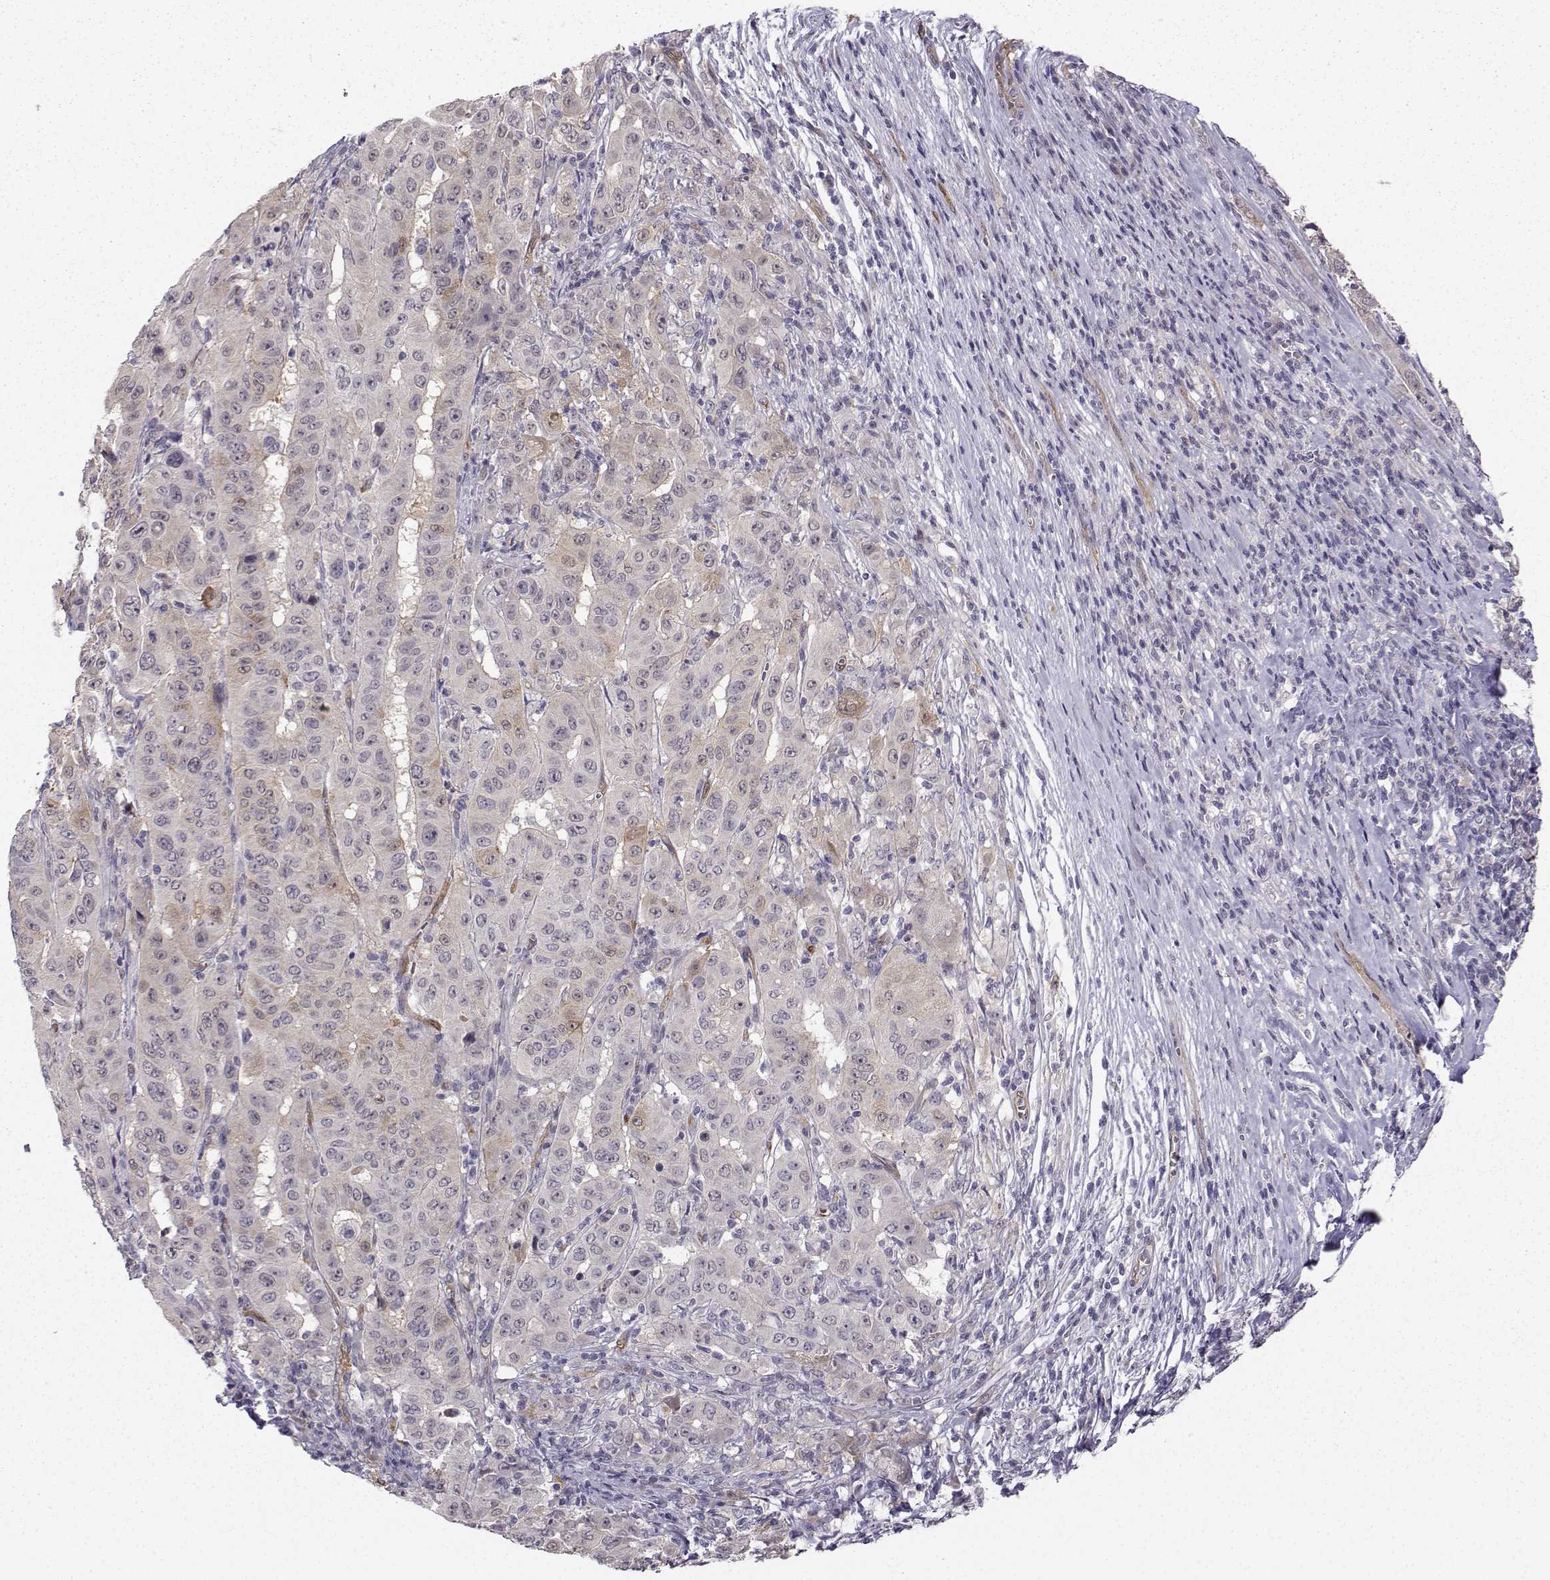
{"staining": {"intensity": "weak", "quantity": ">75%", "location": "cytoplasmic/membranous"}, "tissue": "pancreatic cancer", "cell_type": "Tumor cells", "image_type": "cancer", "snomed": [{"axis": "morphology", "description": "Adenocarcinoma, NOS"}, {"axis": "topography", "description": "Pancreas"}], "caption": "The image shows staining of pancreatic adenocarcinoma, revealing weak cytoplasmic/membranous protein positivity (brown color) within tumor cells. (DAB (3,3'-diaminobenzidine) IHC with brightfield microscopy, high magnification).", "gene": "NQO1", "patient": {"sex": "male", "age": 63}}